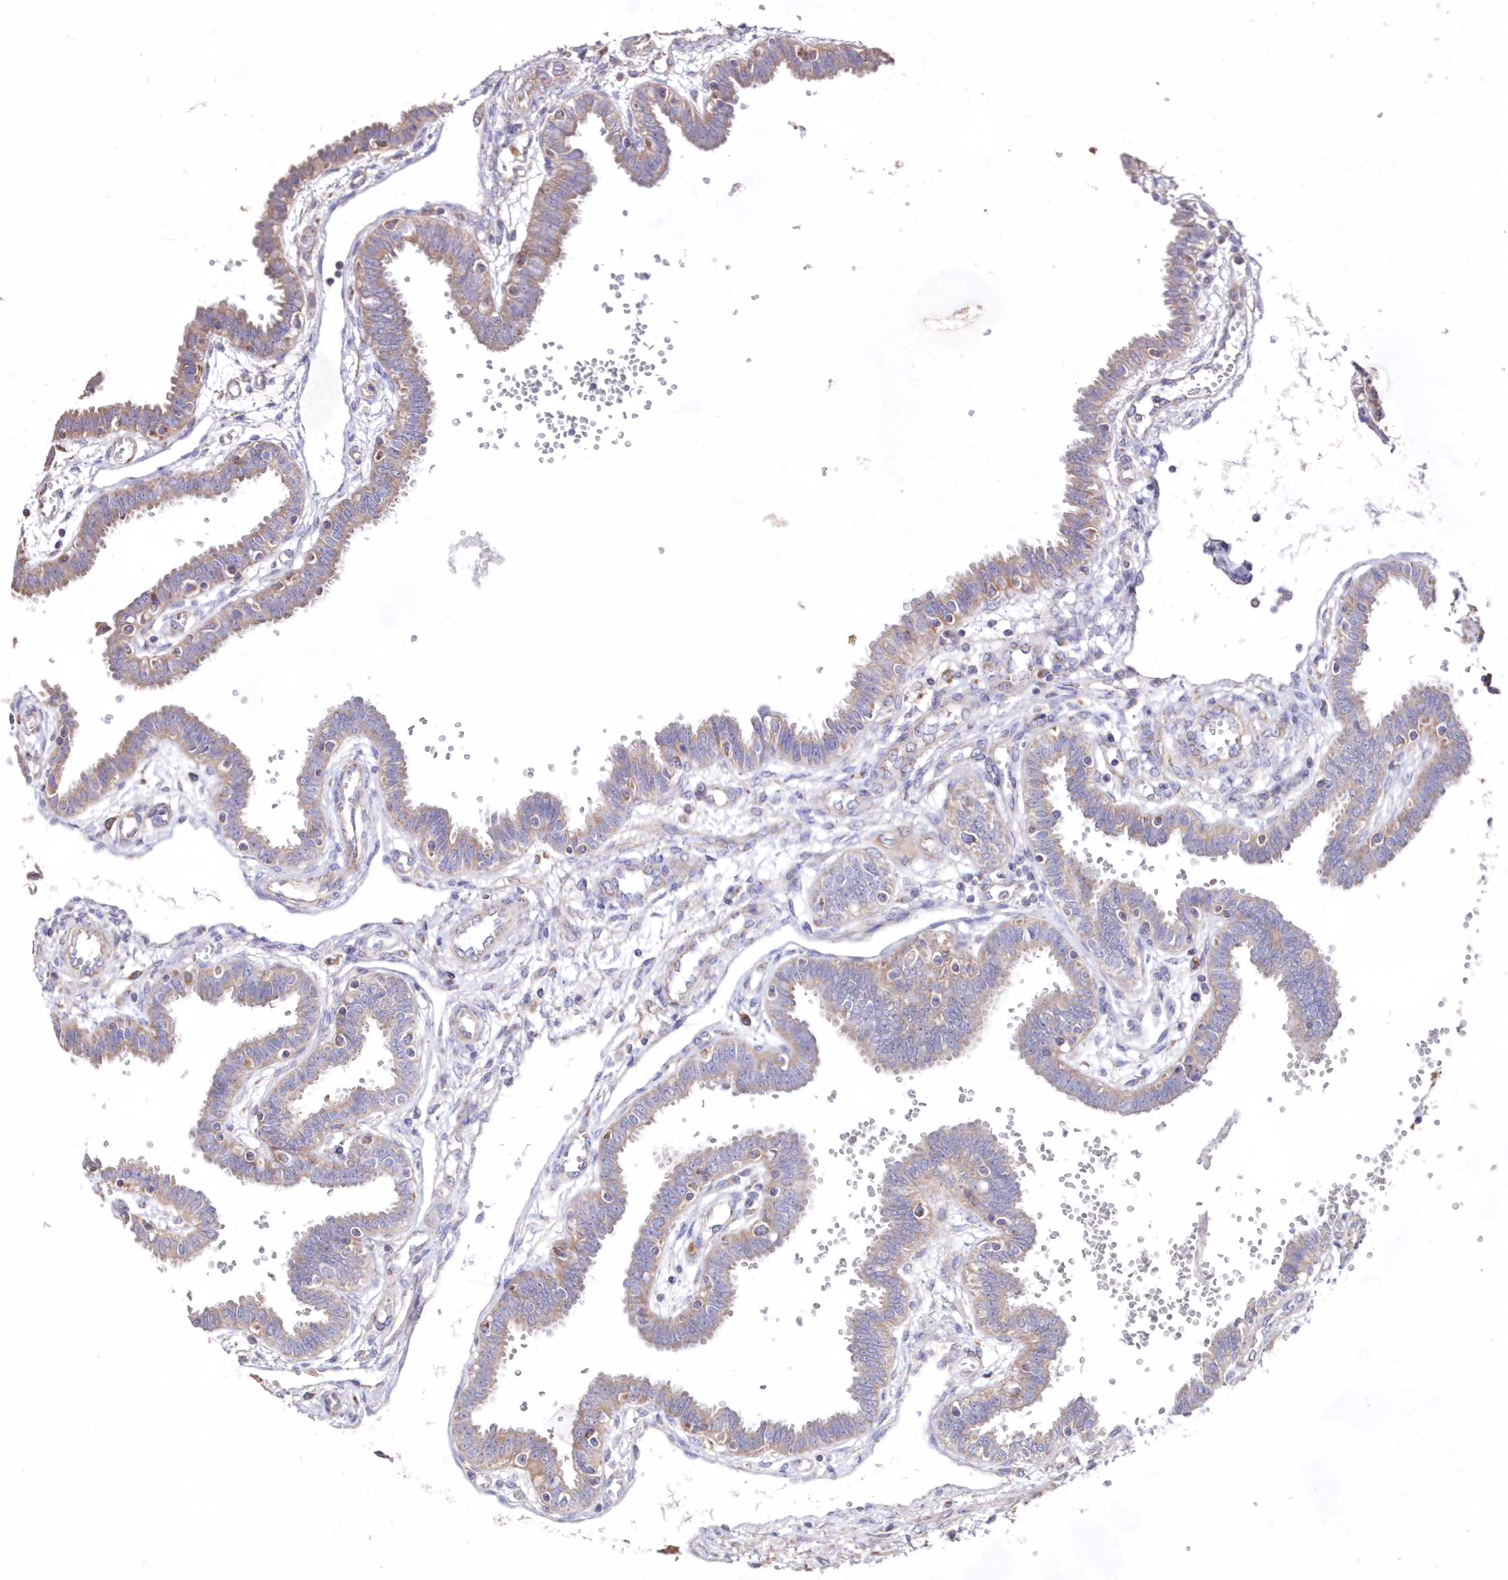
{"staining": {"intensity": "weak", "quantity": "<25%", "location": "cytoplasmic/membranous"}, "tissue": "fallopian tube", "cell_type": "Glandular cells", "image_type": "normal", "snomed": [{"axis": "morphology", "description": "Normal tissue, NOS"}, {"axis": "topography", "description": "Fallopian tube"}], "caption": "The image reveals no staining of glandular cells in benign fallopian tube.", "gene": "HADHB", "patient": {"sex": "female", "age": 32}}